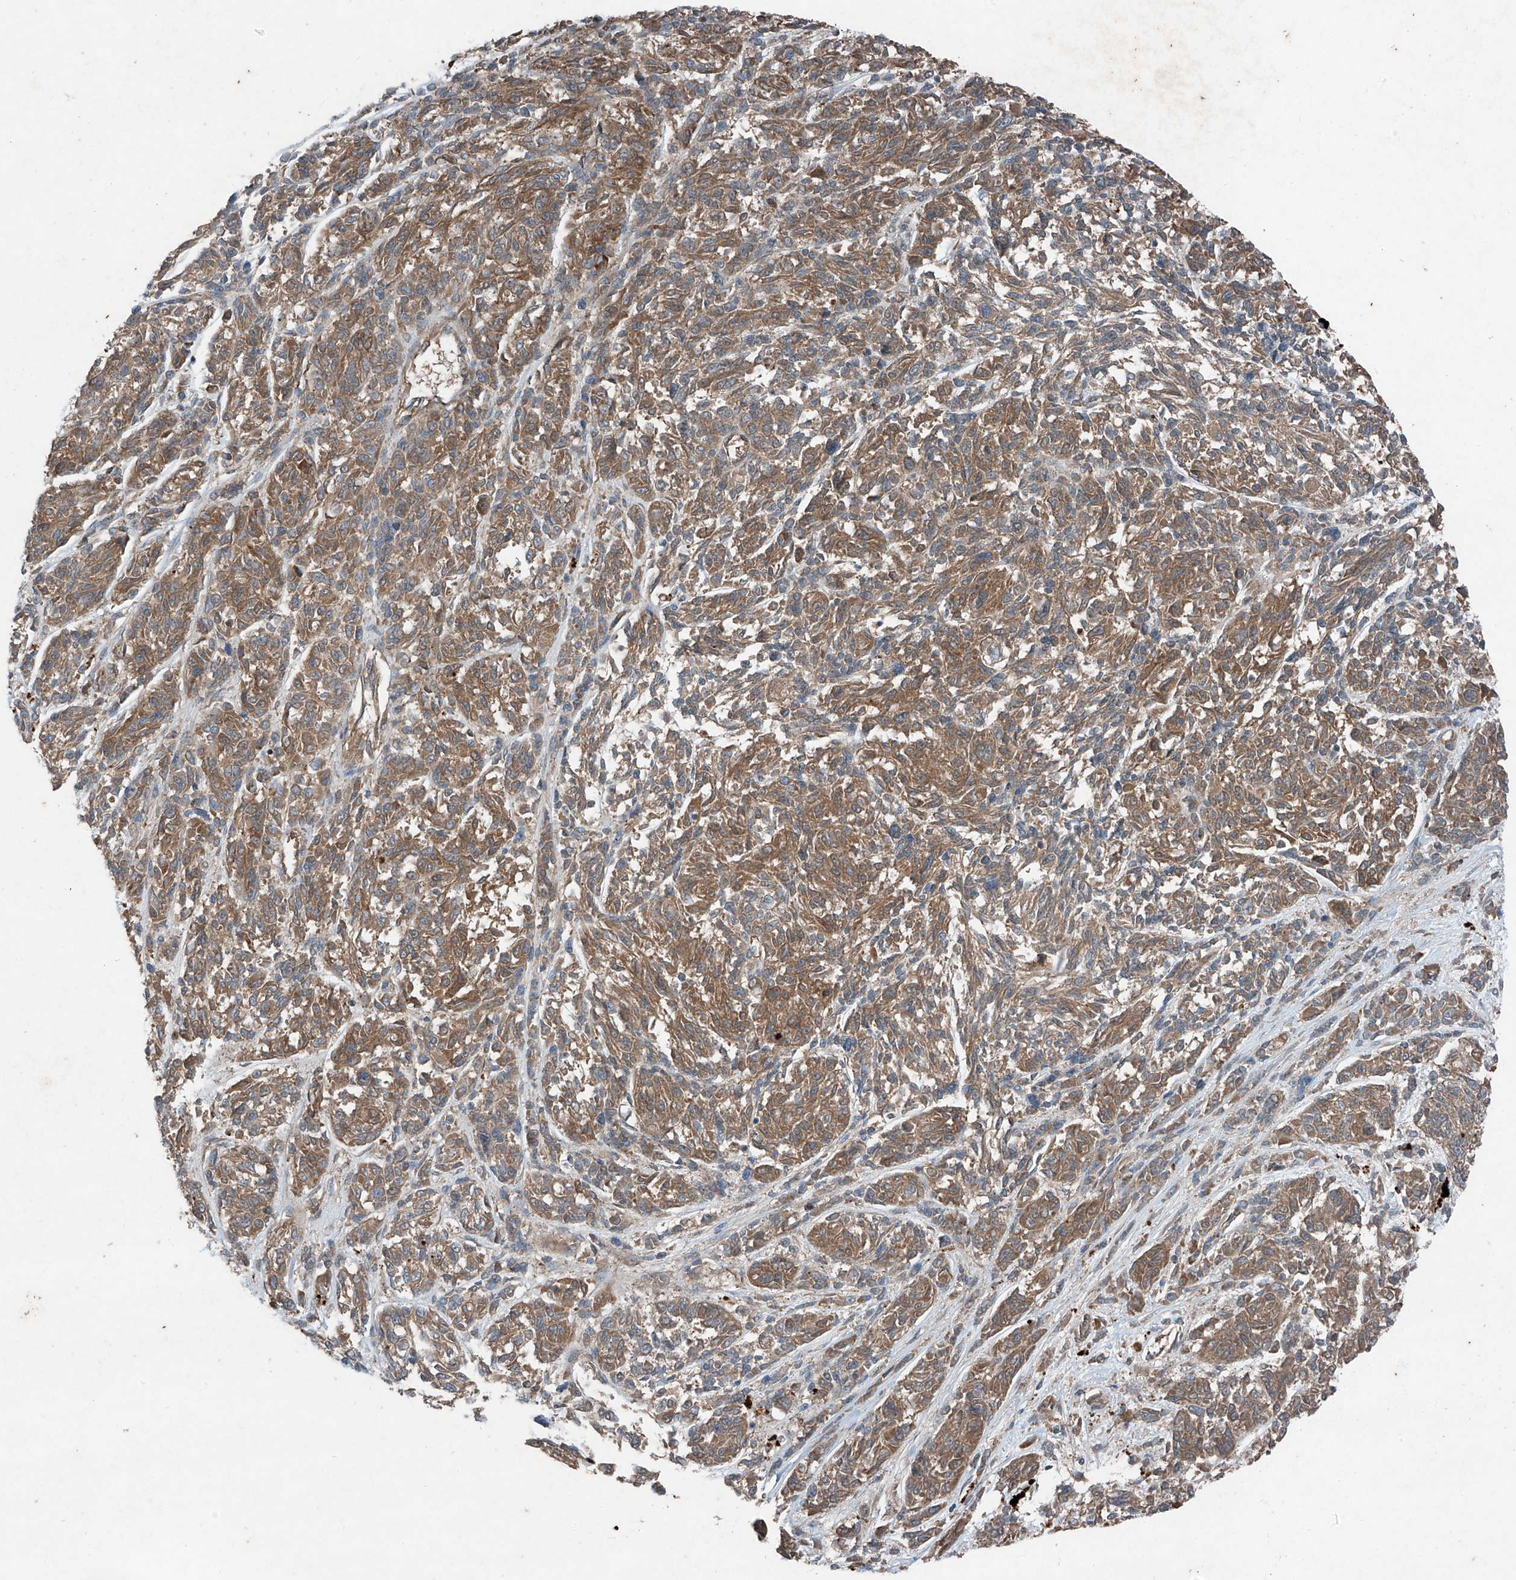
{"staining": {"intensity": "moderate", "quantity": ">75%", "location": "cytoplasmic/membranous"}, "tissue": "melanoma", "cell_type": "Tumor cells", "image_type": "cancer", "snomed": [{"axis": "morphology", "description": "Malignant melanoma, NOS"}, {"axis": "topography", "description": "Skin"}], "caption": "Immunohistochemical staining of malignant melanoma shows medium levels of moderate cytoplasmic/membranous protein expression in approximately >75% of tumor cells.", "gene": "FOXRED2", "patient": {"sex": "male", "age": 53}}